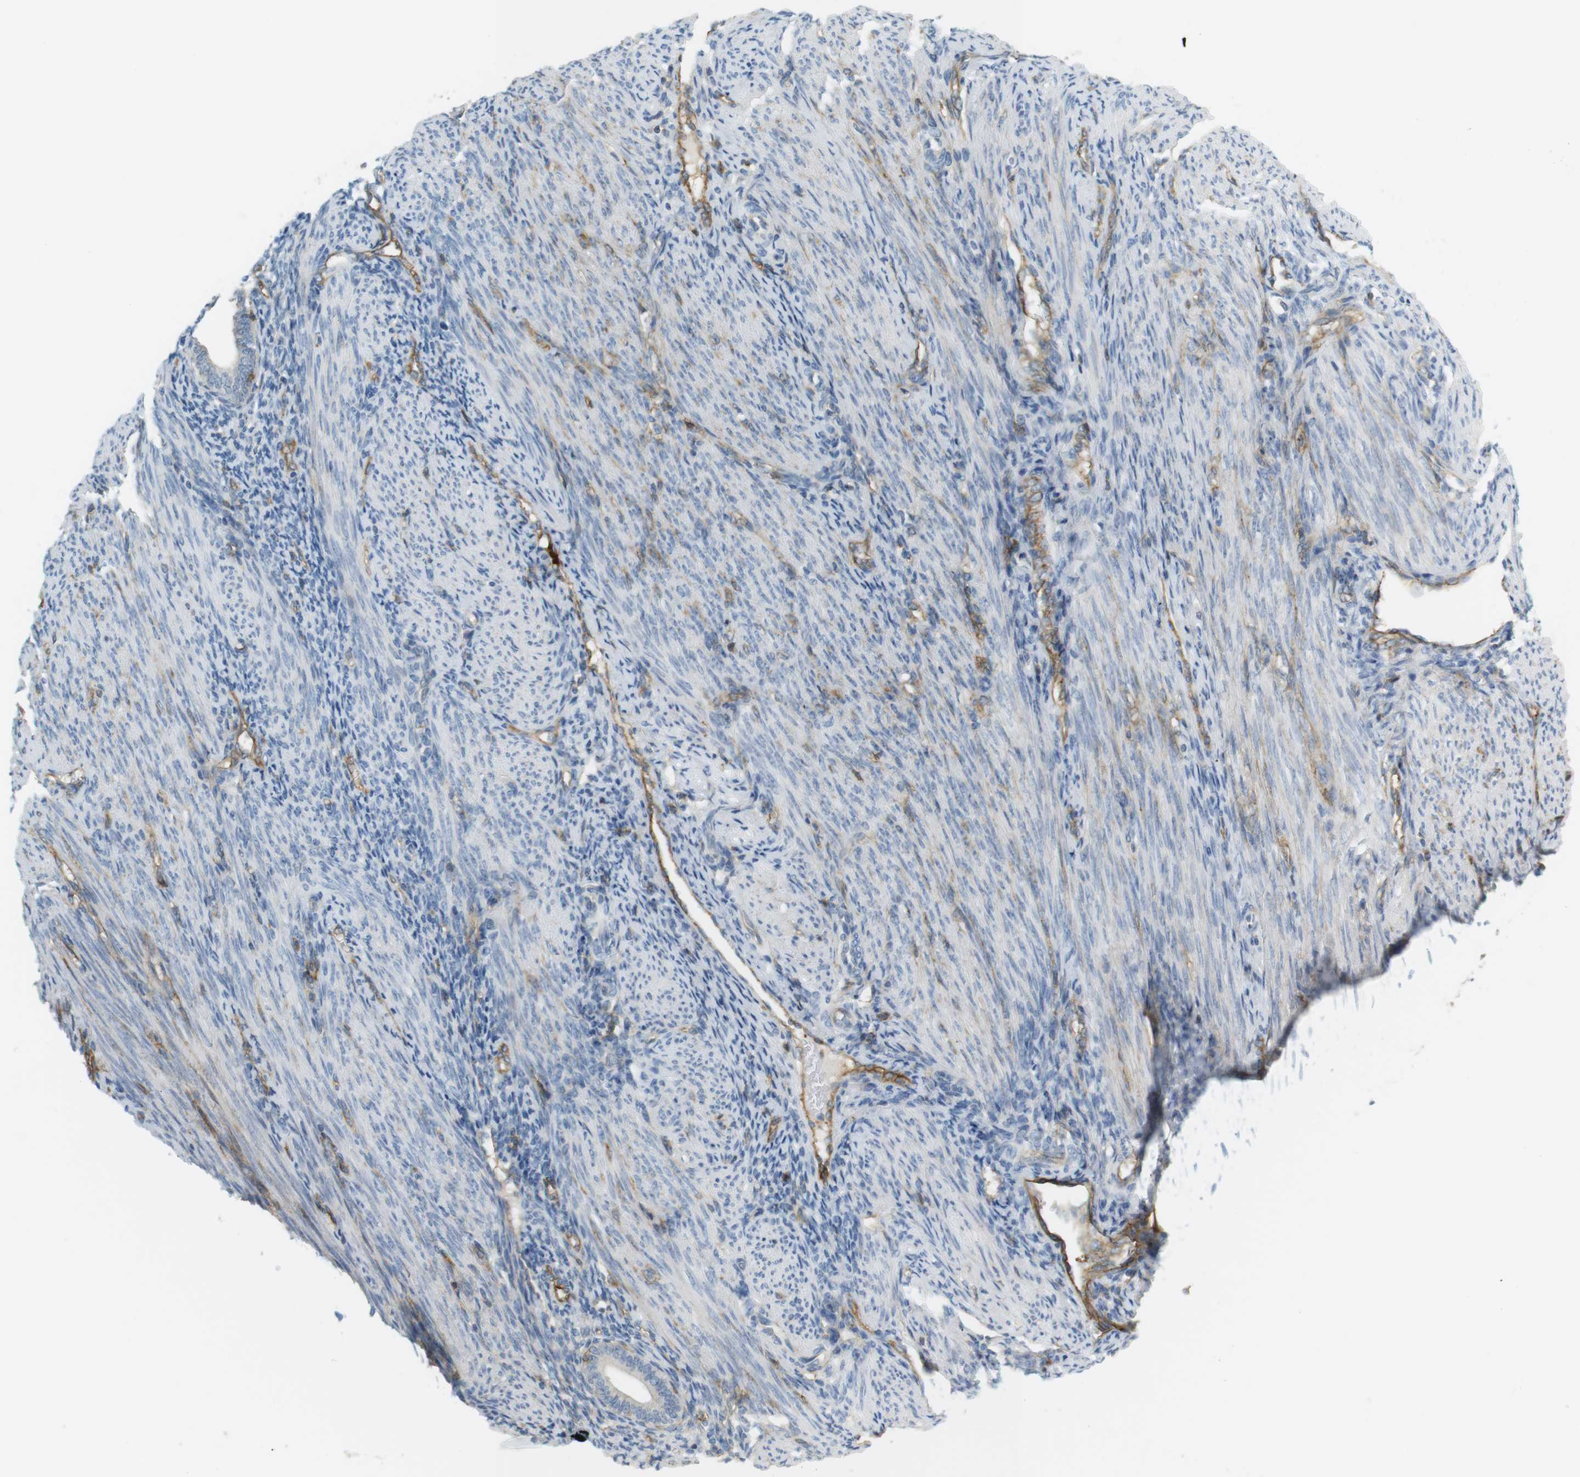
{"staining": {"intensity": "moderate", "quantity": "25%-75%", "location": "cytoplasmic/membranous"}, "tissue": "endometrium", "cell_type": "Cells in endometrial stroma", "image_type": "normal", "snomed": [{"axis": "morphology", "description": "Normal tissue, NOS"}, {"axis": "topography", "description": "Uterus"}, {"axis": "topography", "description": "Endometrium"}], "caption": "Immunohistochemical staining of unremarkable human endometrium demonstrates moderate cytoplasmic/membranous protein positivity in approximately 25%-75% of cells in endometrial stroma.", "gene": "F2R", "patient": {"sex": "female", "age": 33}}